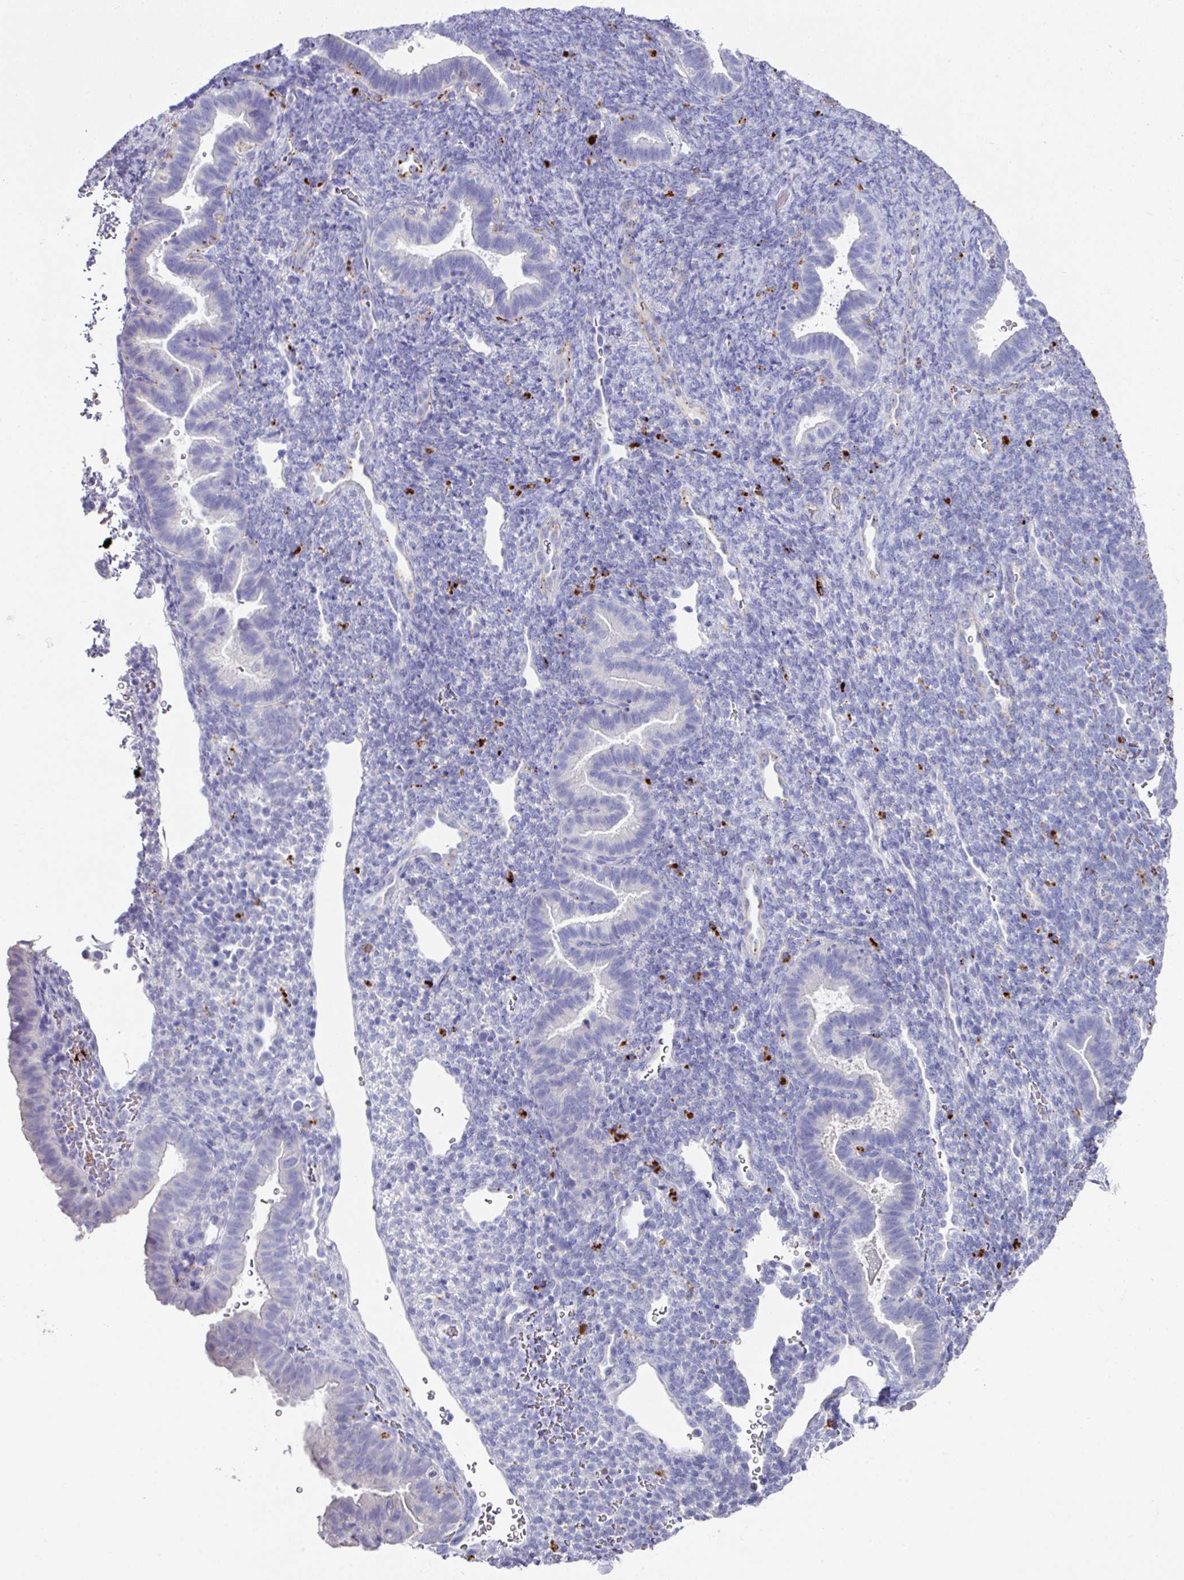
{"staining": {"intensity": "negative", "quantity": "none", "location": "none"}, "tissue": "endometrium", "cell_type": "Cells in endometrial stroma", "image_type": "normal", "snomed": [{"axis": "morphology", "description": "Normal tissue, NOS"}, {"axis": "topography", "description": "Endometrium"}], "caption": "Histopathology image shows no significant protein staining in cells in endometrial stroma of unremarkable endometrium.", "gene": "CPVL", "patient": {"sex": "female", "age": 34}}